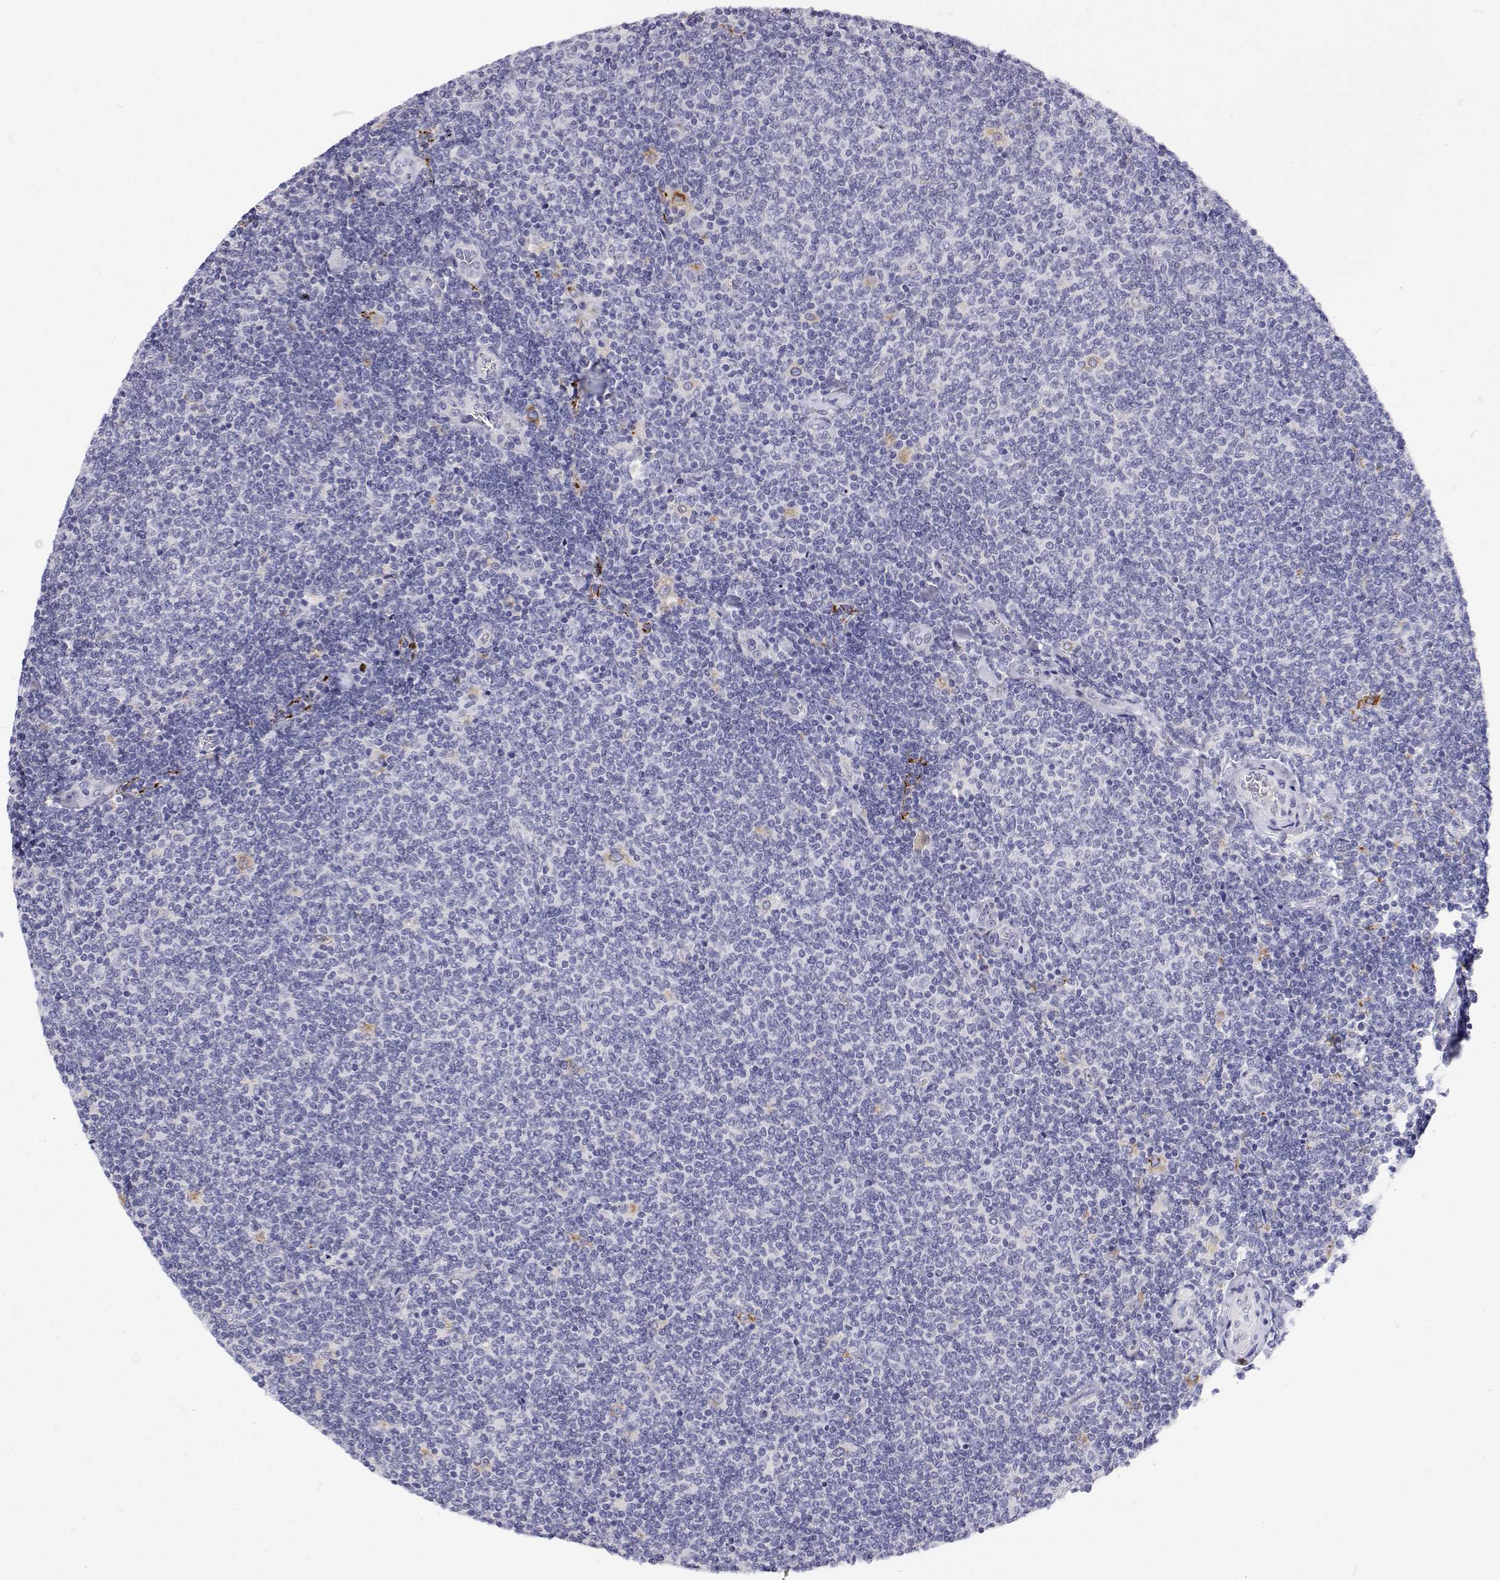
{"staining": {"intensity": "negative", "quantity": "none", "location": "none"}, "tissue": "lymphoma", "cell_type": "Tumor cells", "image_type": "cancer", "snomed": [{"axis": "morphology", "description": "Malignant lymphoma, non-Hodgkin's type, Low grade"}, {"axis": "topography", "description": "Lymph node"}], "caption": "DAB (3,3'-diaminobenzidine) immunohistochemical staining of human lymphoma shows no significant positivity in tumor cells.", "gene": "NCR2", "patient": {"sex": "male", "age": 52}}